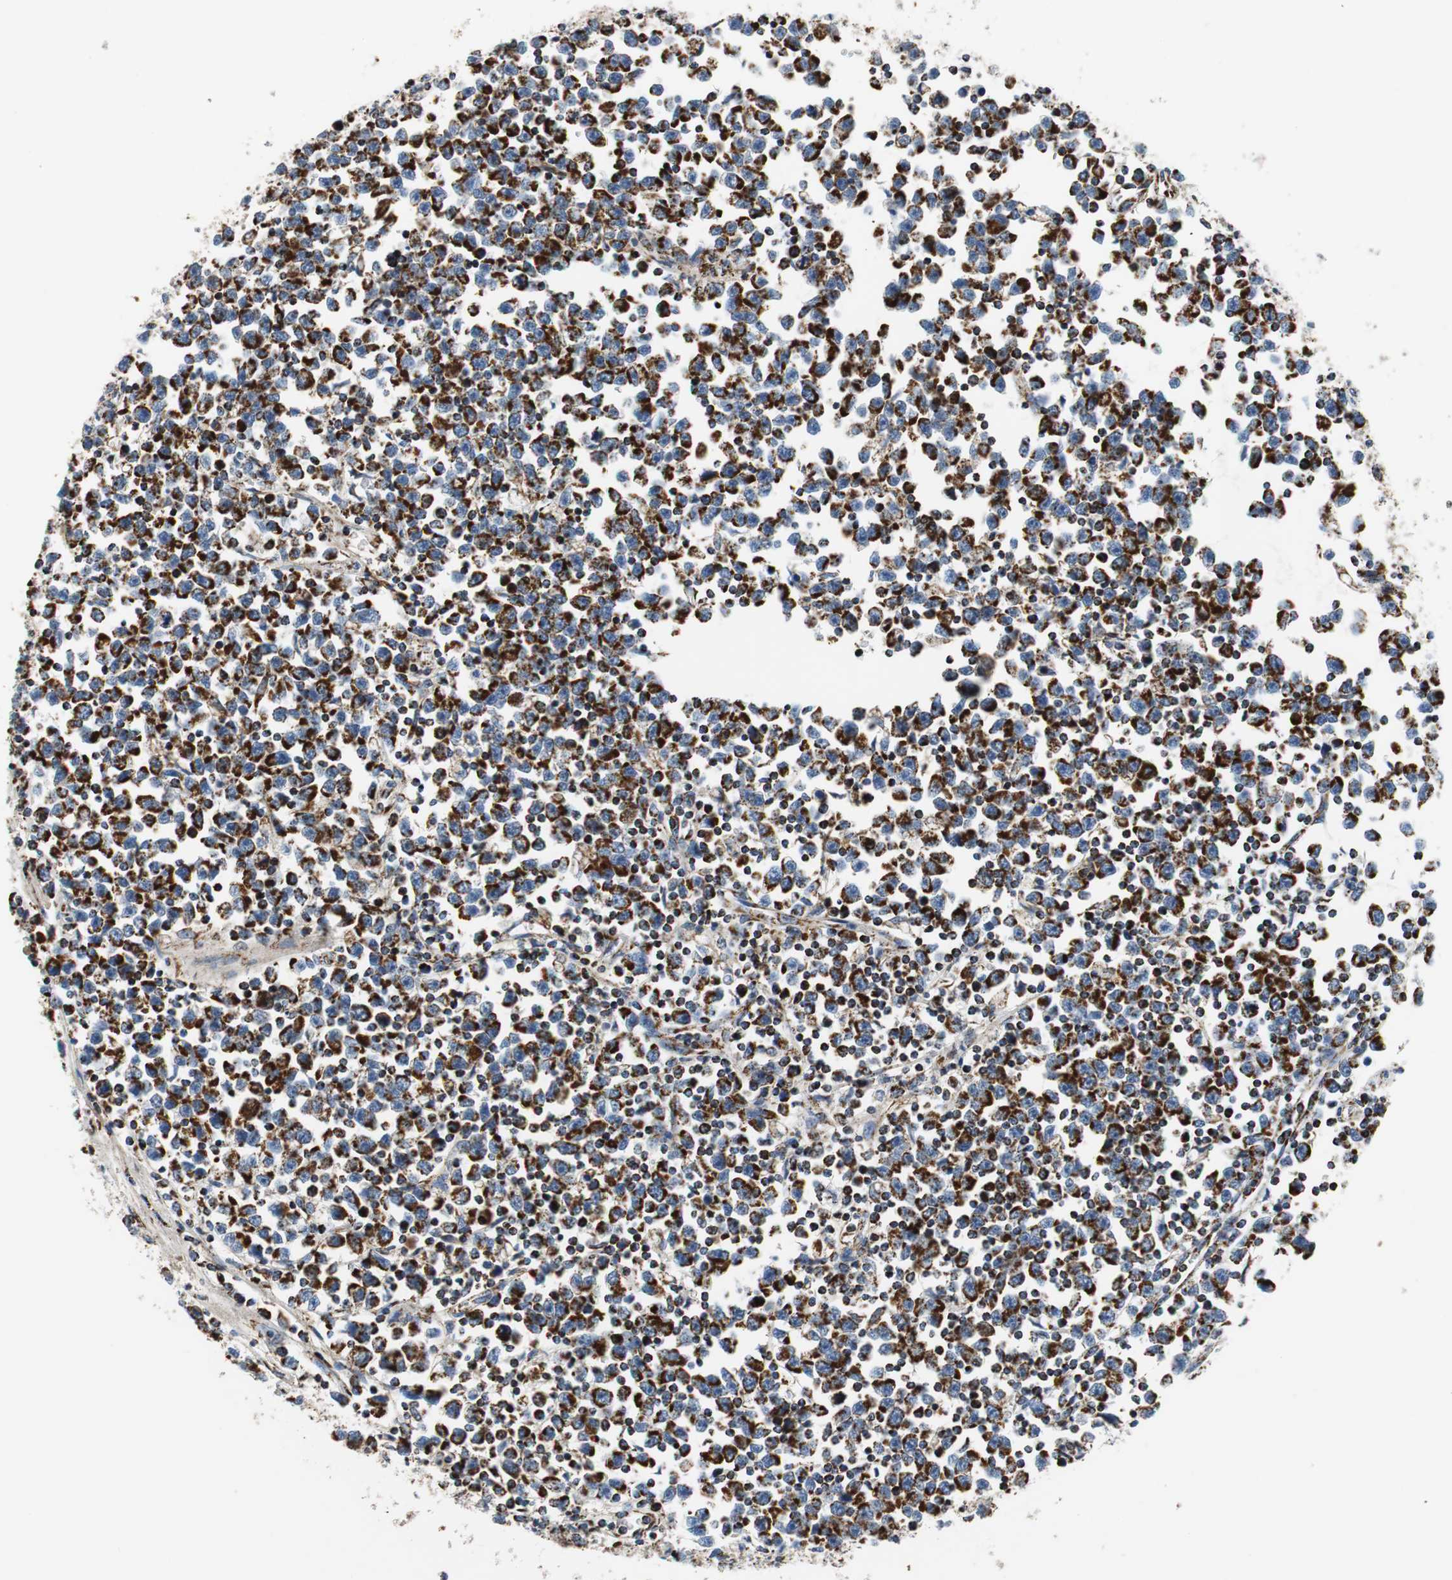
{"staining": {"intensity": "strong", "quantity": ">75%", "location": "cytoplasmic/membranous"}, "tissue": "testis cancer", "cell_type": "Tumor cells", "image_type": "cancer", "snomed": [{"axis": "morphology", "description": "Seminoma, NOS"}, {"axis": "topography", "description": "Testis"}], "caption": "A high amount of strong cytoplasmic/membranous staining is identified in approximately >75% of tumor cells in testis cancer (seminoma) tissue. (DAB IHC, brown staining for protein, blue staining for nuclei).", "gene": "C1QTNF7", "patient": {"sex": "male", "age": 43}}